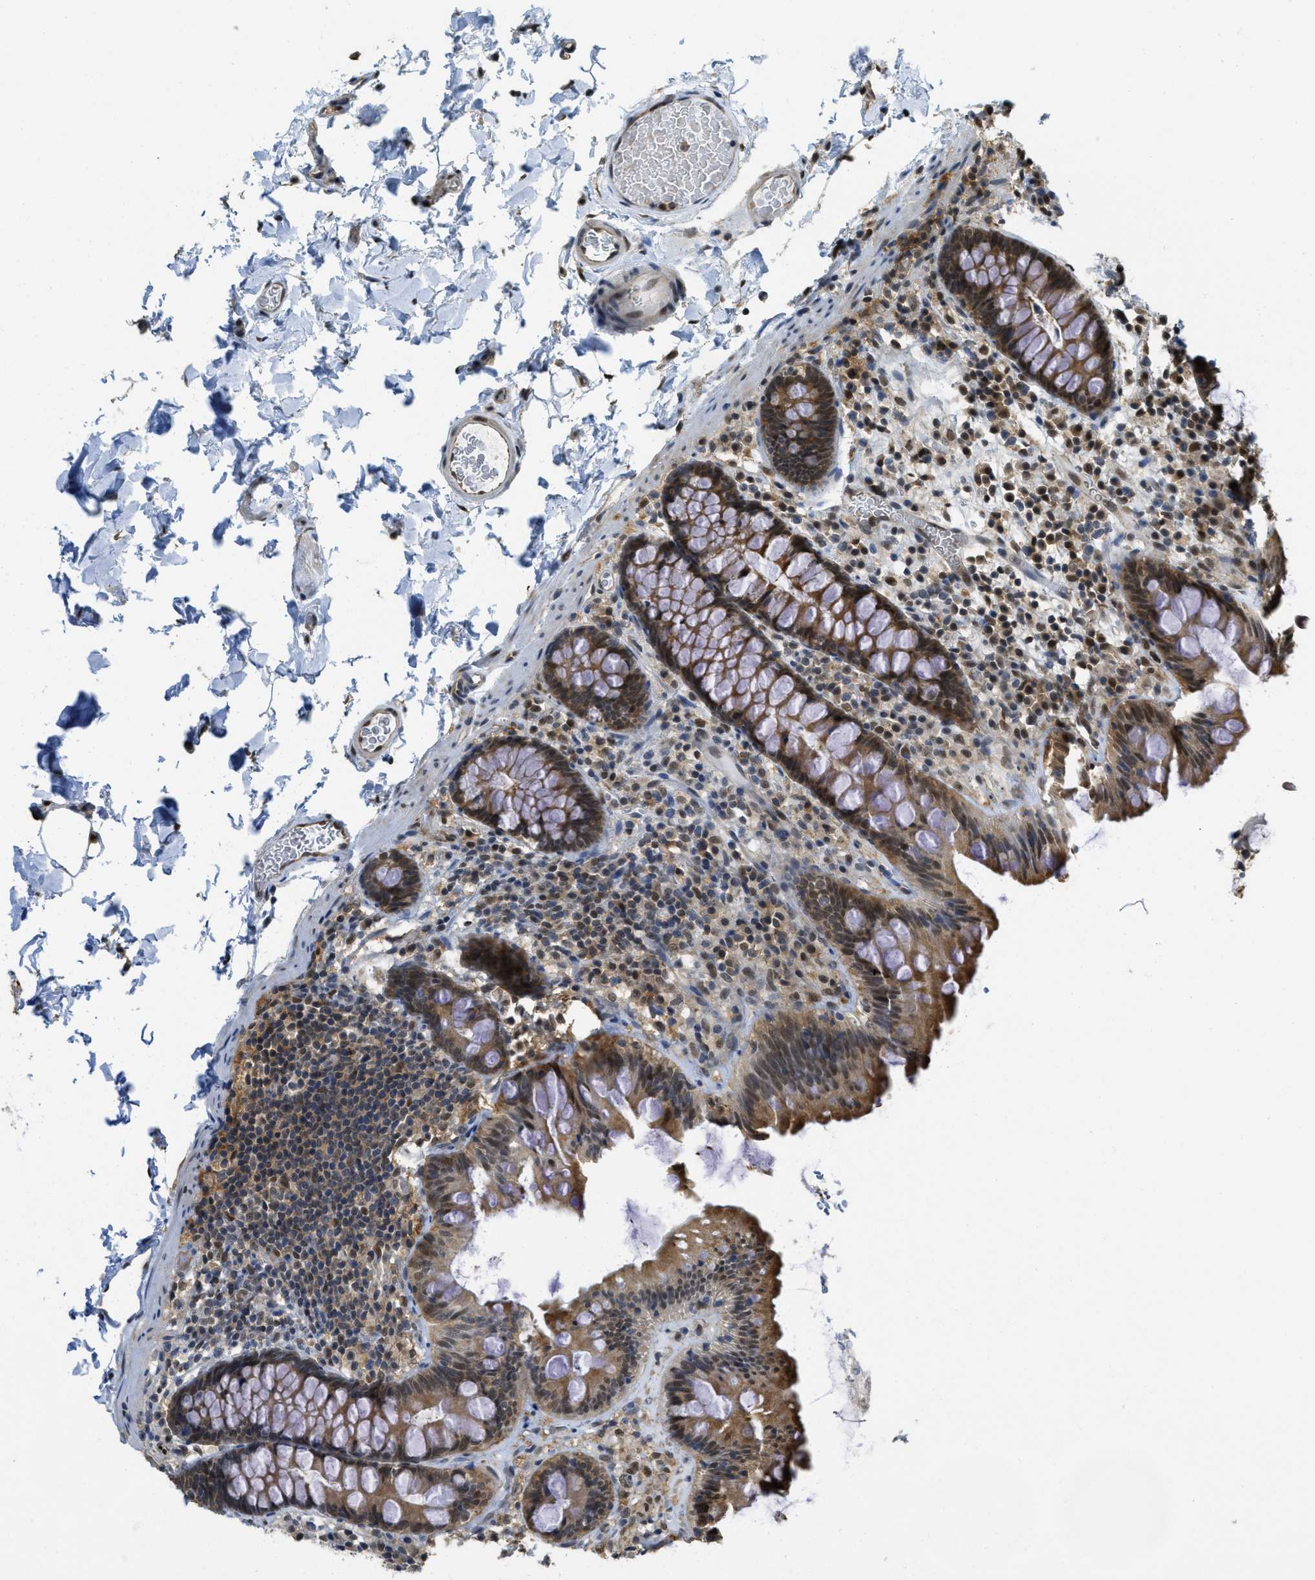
{"staining": {"intensity": "moderate", "quantity": ">75%", "location": "cytoplasmic/membranous,nuclear"}, "tissue": "colon", "cell_type": "Endothelial cells", "image_type": "normal", "snomed": [{"axis": "morphology", "description": "Normal tissue, NOS"}, {"axis": "topography", "description": "Colon"}], "caption": "The immunohistochemical stain highlights moderate cytoplasmic/membranous,nuclear staining in endothelial cells of normal colon. (Stains: DAB (3,3'-diaminobenzidine) in brown, nuclei in blue, Microscopy: brightfield microscopy at high magnification).", "gene": "PSMC5", "patient": {"sex": "female", "age": 80}}